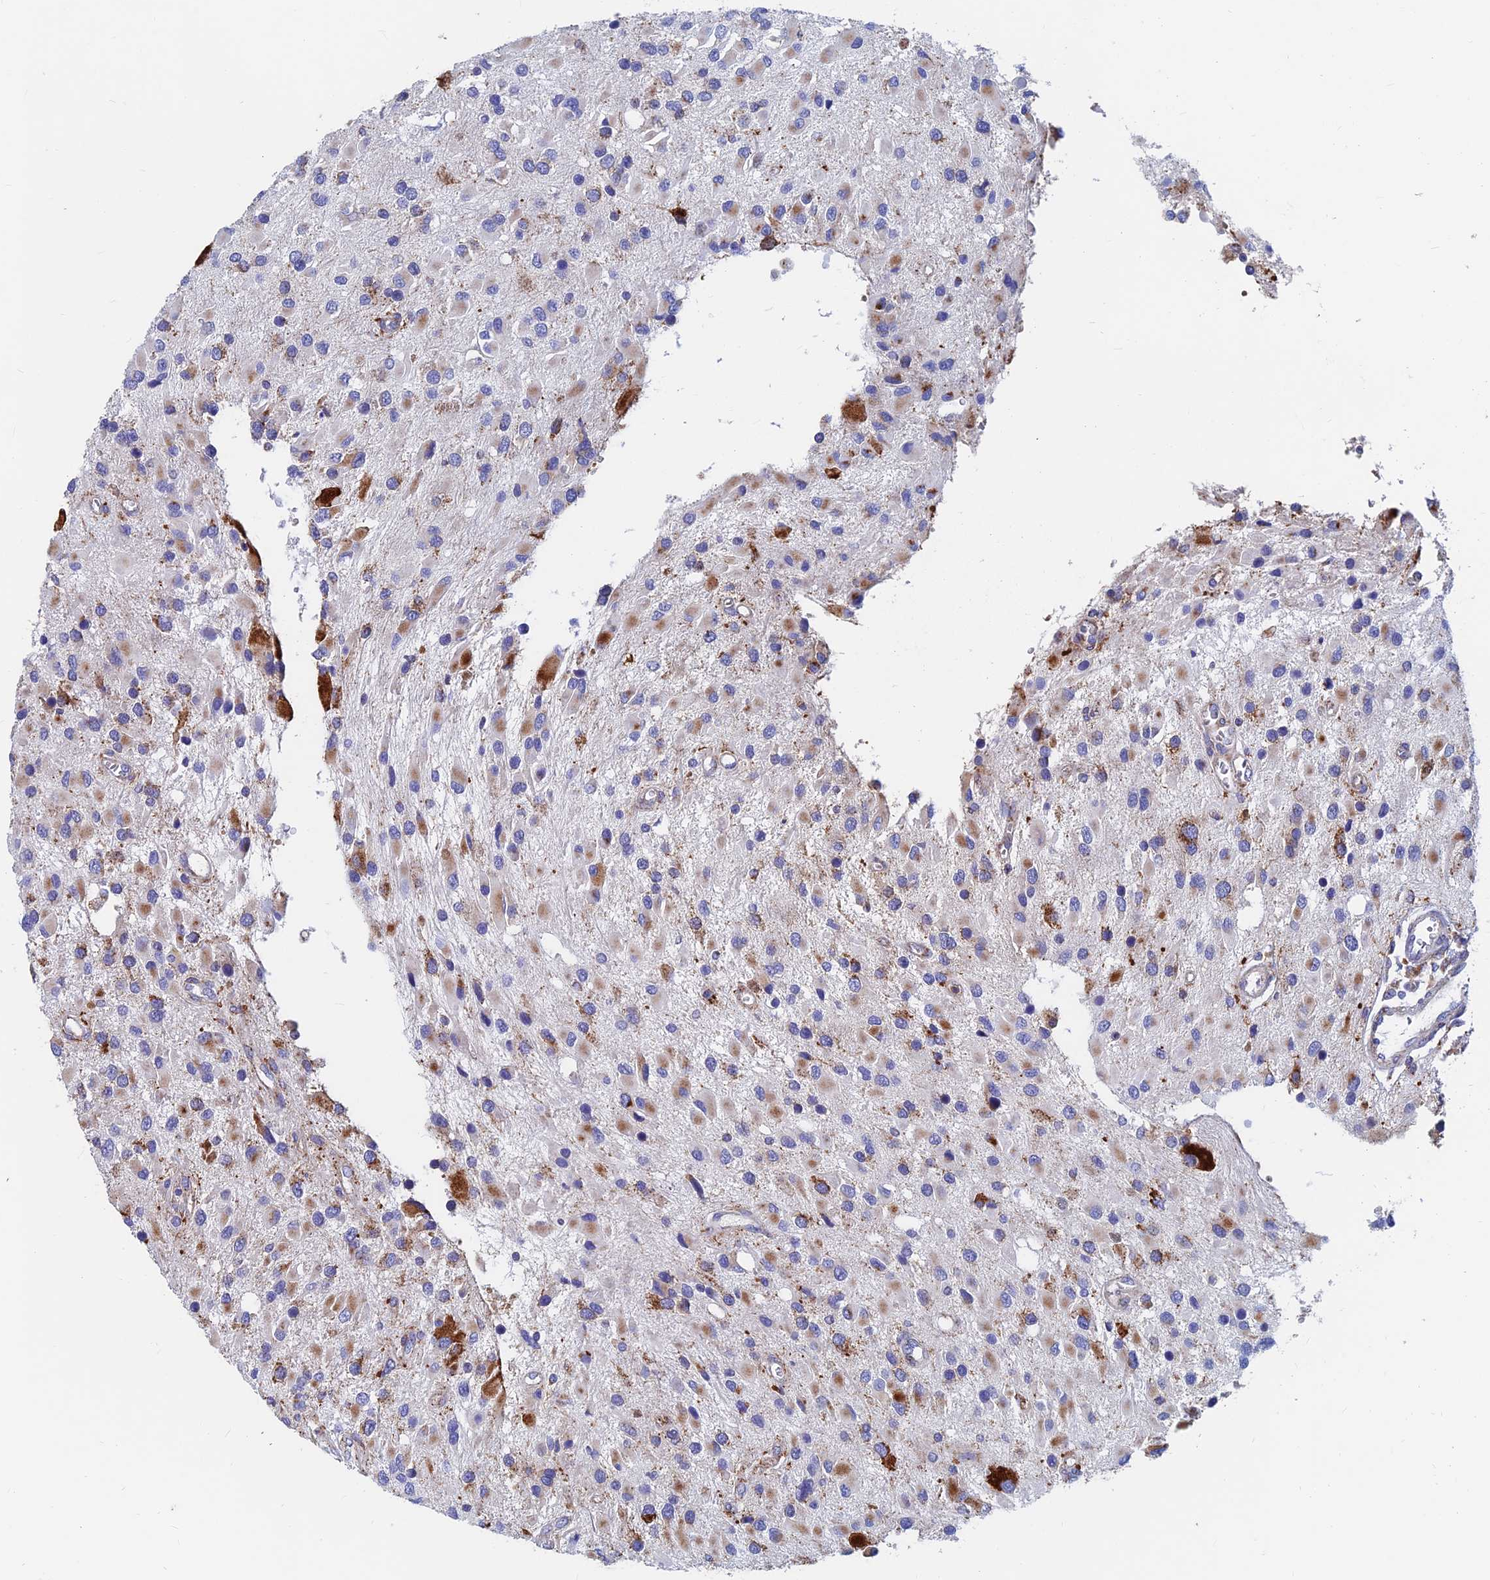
{"staining": {"intensity": "moderate", "quantity": "25%-75%", "location": "cytoplasmic/membranous"}, "tissue": "glioma", "cell_type": "Tumor cells", "image_type": "cancer", "snomed": [{"axis": "morphology", "description": "Glioma, malignant, High grade"}, {"axis": "topography", "description": "Brain"}], "caption": "Immunohistochemistry of high-grade glioma (malignant) displays medium levels of moderate cytoplasmic/membranous positivity in about 25%-75% of tumor cells. (IHC, brightfield microscopy, high magnification).", "gene": "SPNS1", "patient": {"sex": "male", "age": 53}}